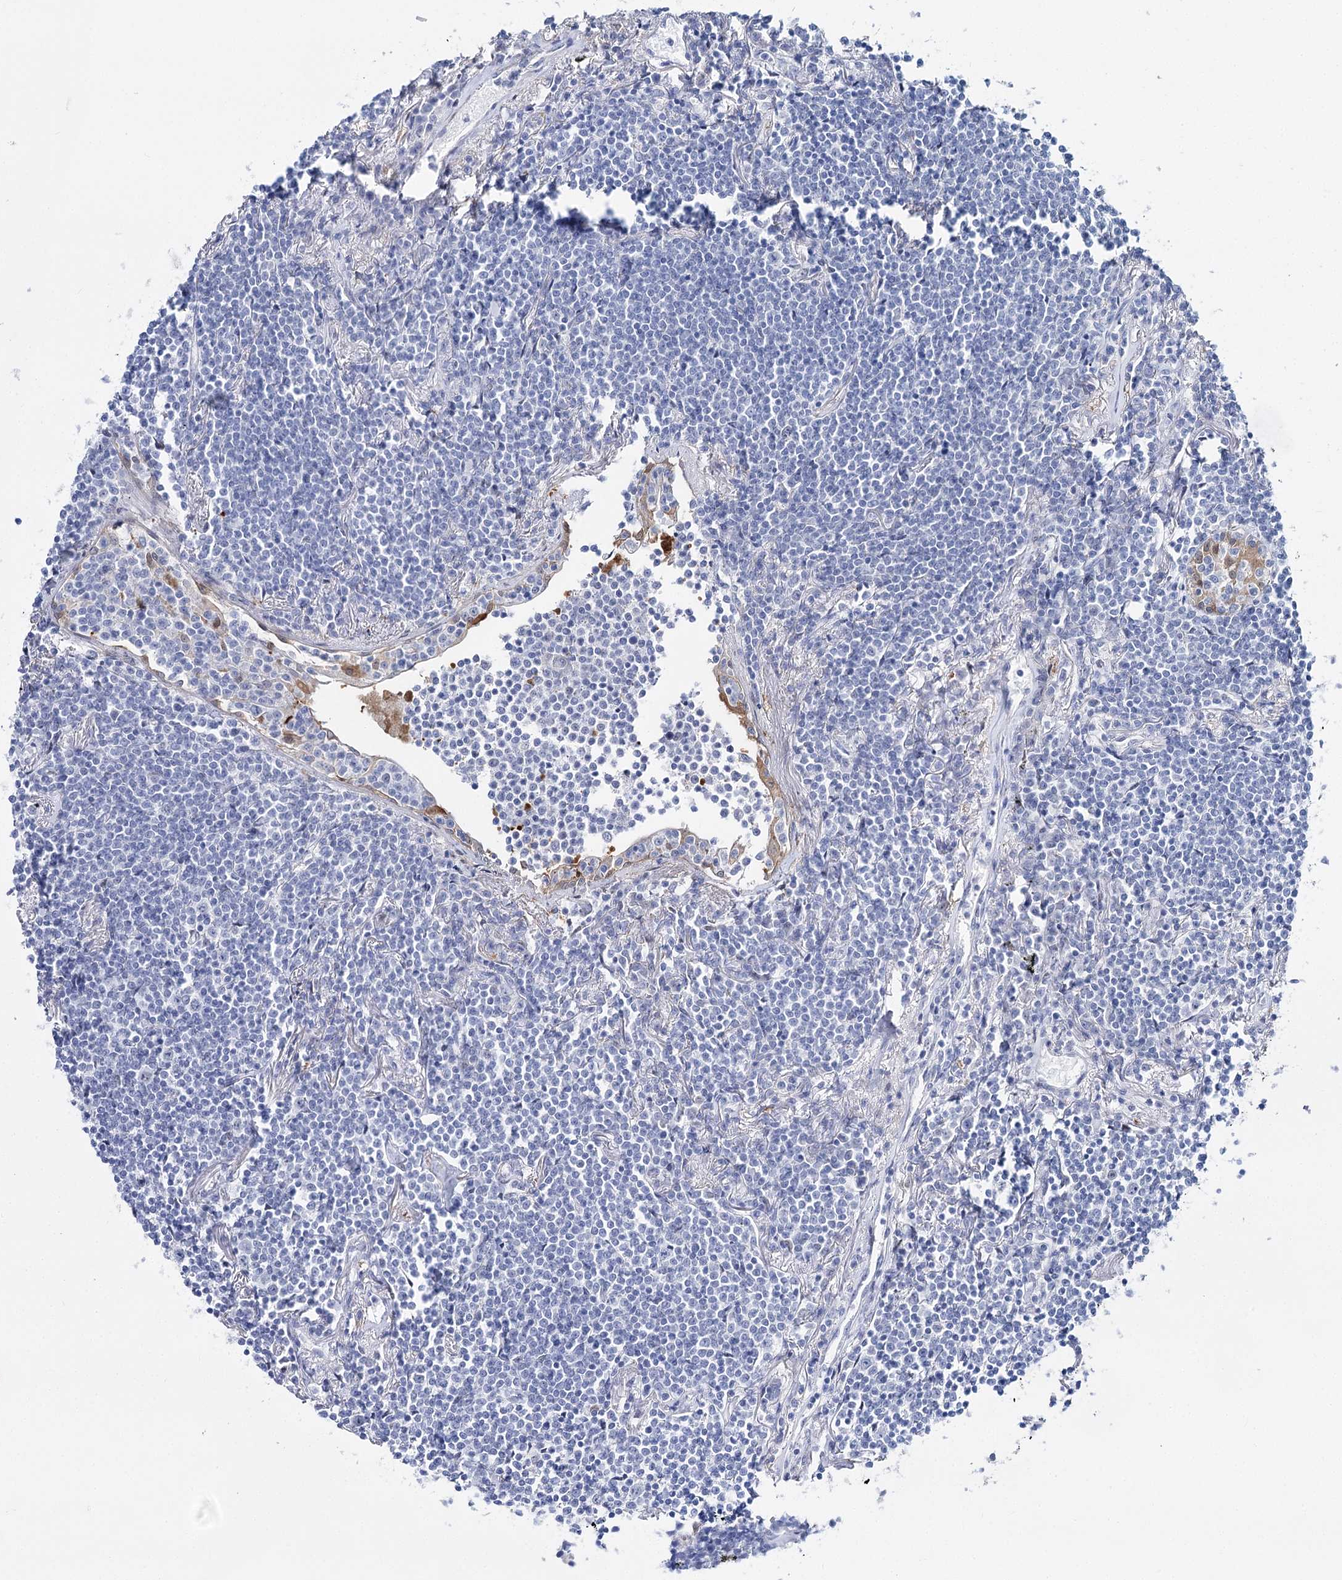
{"staining": {"intensity": "negative", "quantity": "none", "location": "none"}, "tissue": "lymphoma", "cell_type": "Tumor cells", "image_type": "cancer", "snomed": [{"axis": "morphology", "description": "Malignant lymphoma, non-Hodgkin's type, Low grade"}, {"axis": "topography", "description": "Lung"}], "caption": "Malignant lymphoma, non-Hodgkin's type (low-grade) stained for a protein using immunohistochemistry (IHC) reveals no expression tumor cells.", "gene": "UGDH", "patient": {"sex": "female", "age": 71}}